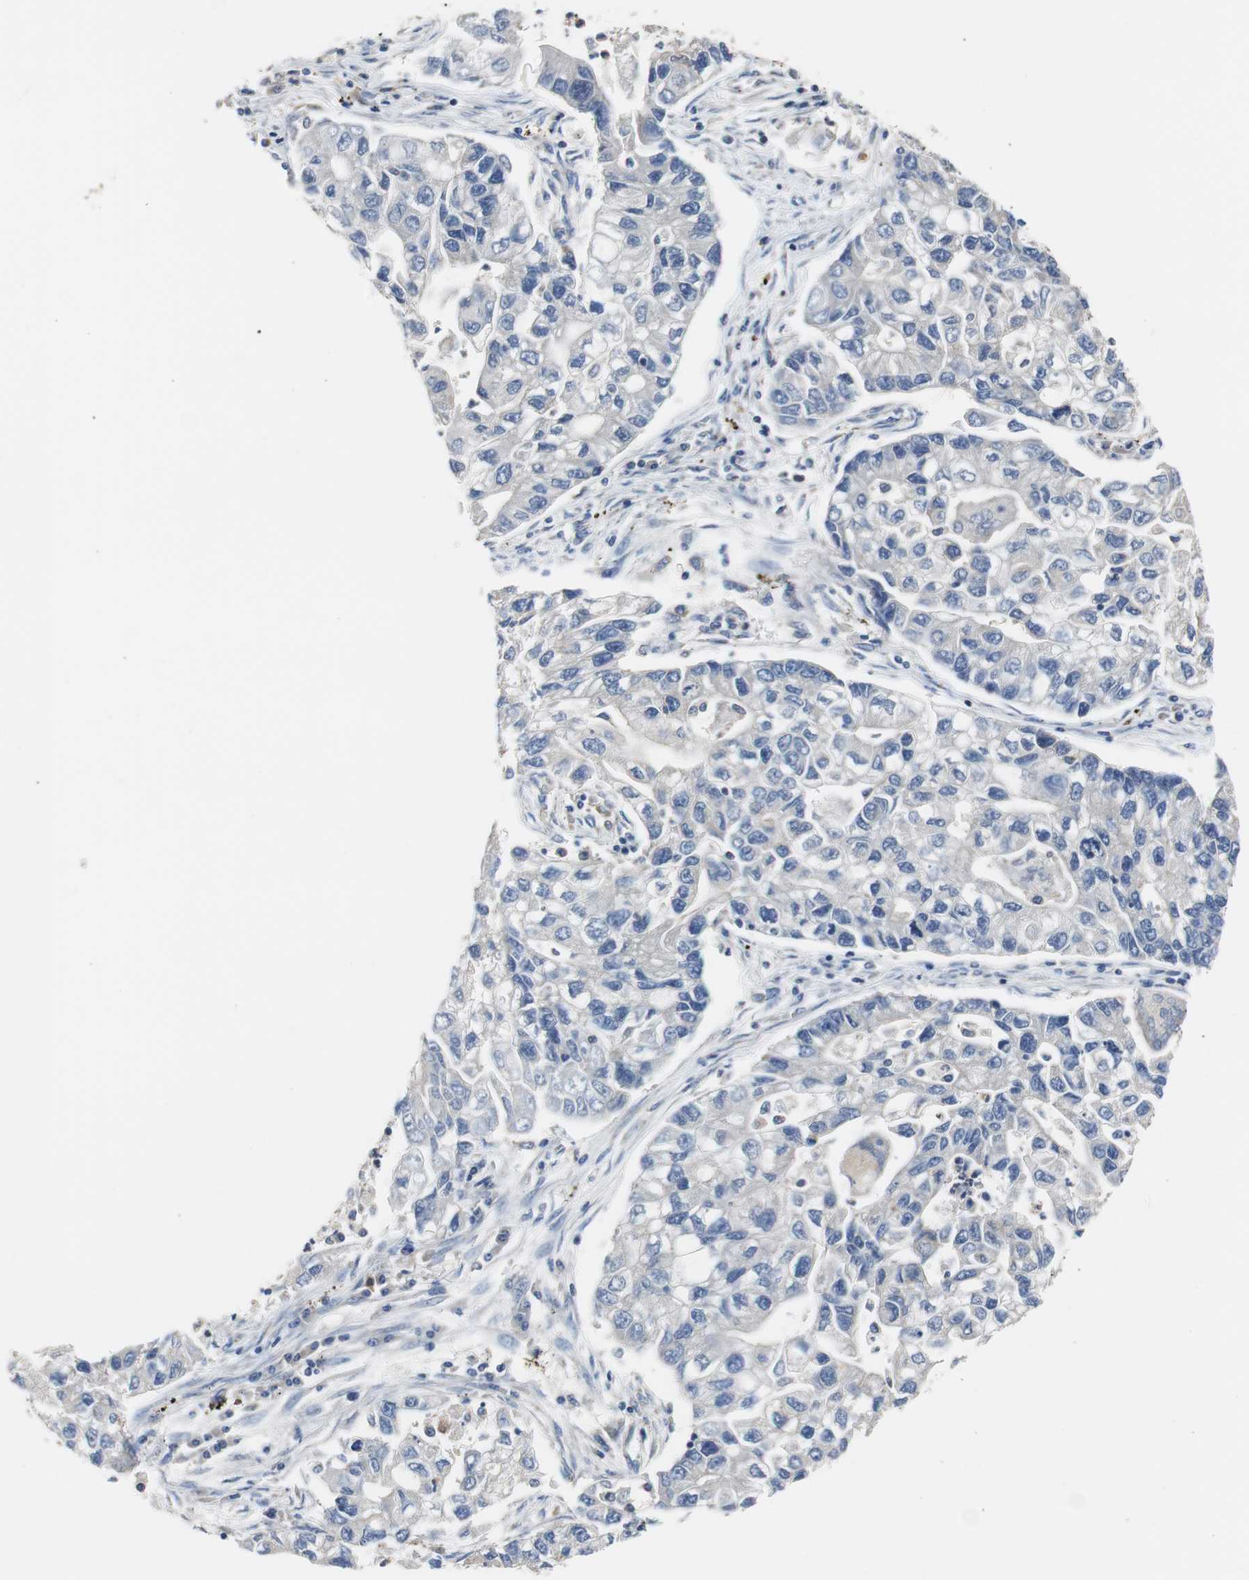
{"staining": {"intensity": "negative", "quantity": "none", "location": "none"}, "tissue": "lung cancer", "cell_type": "Tumor cells", "image_type": "cancer", "snomed": [{"axis": "morphology", "description": "Adenocarcinoma, NOS"}, {"axis": "topography", "description": "Lung"}], "caption": "Photomicrograph shows no significant protein staining in tumor cells of lung adenocarcinoma.", "gene": "VAMP8", "patient": {"sex": "female", "age": 51}}